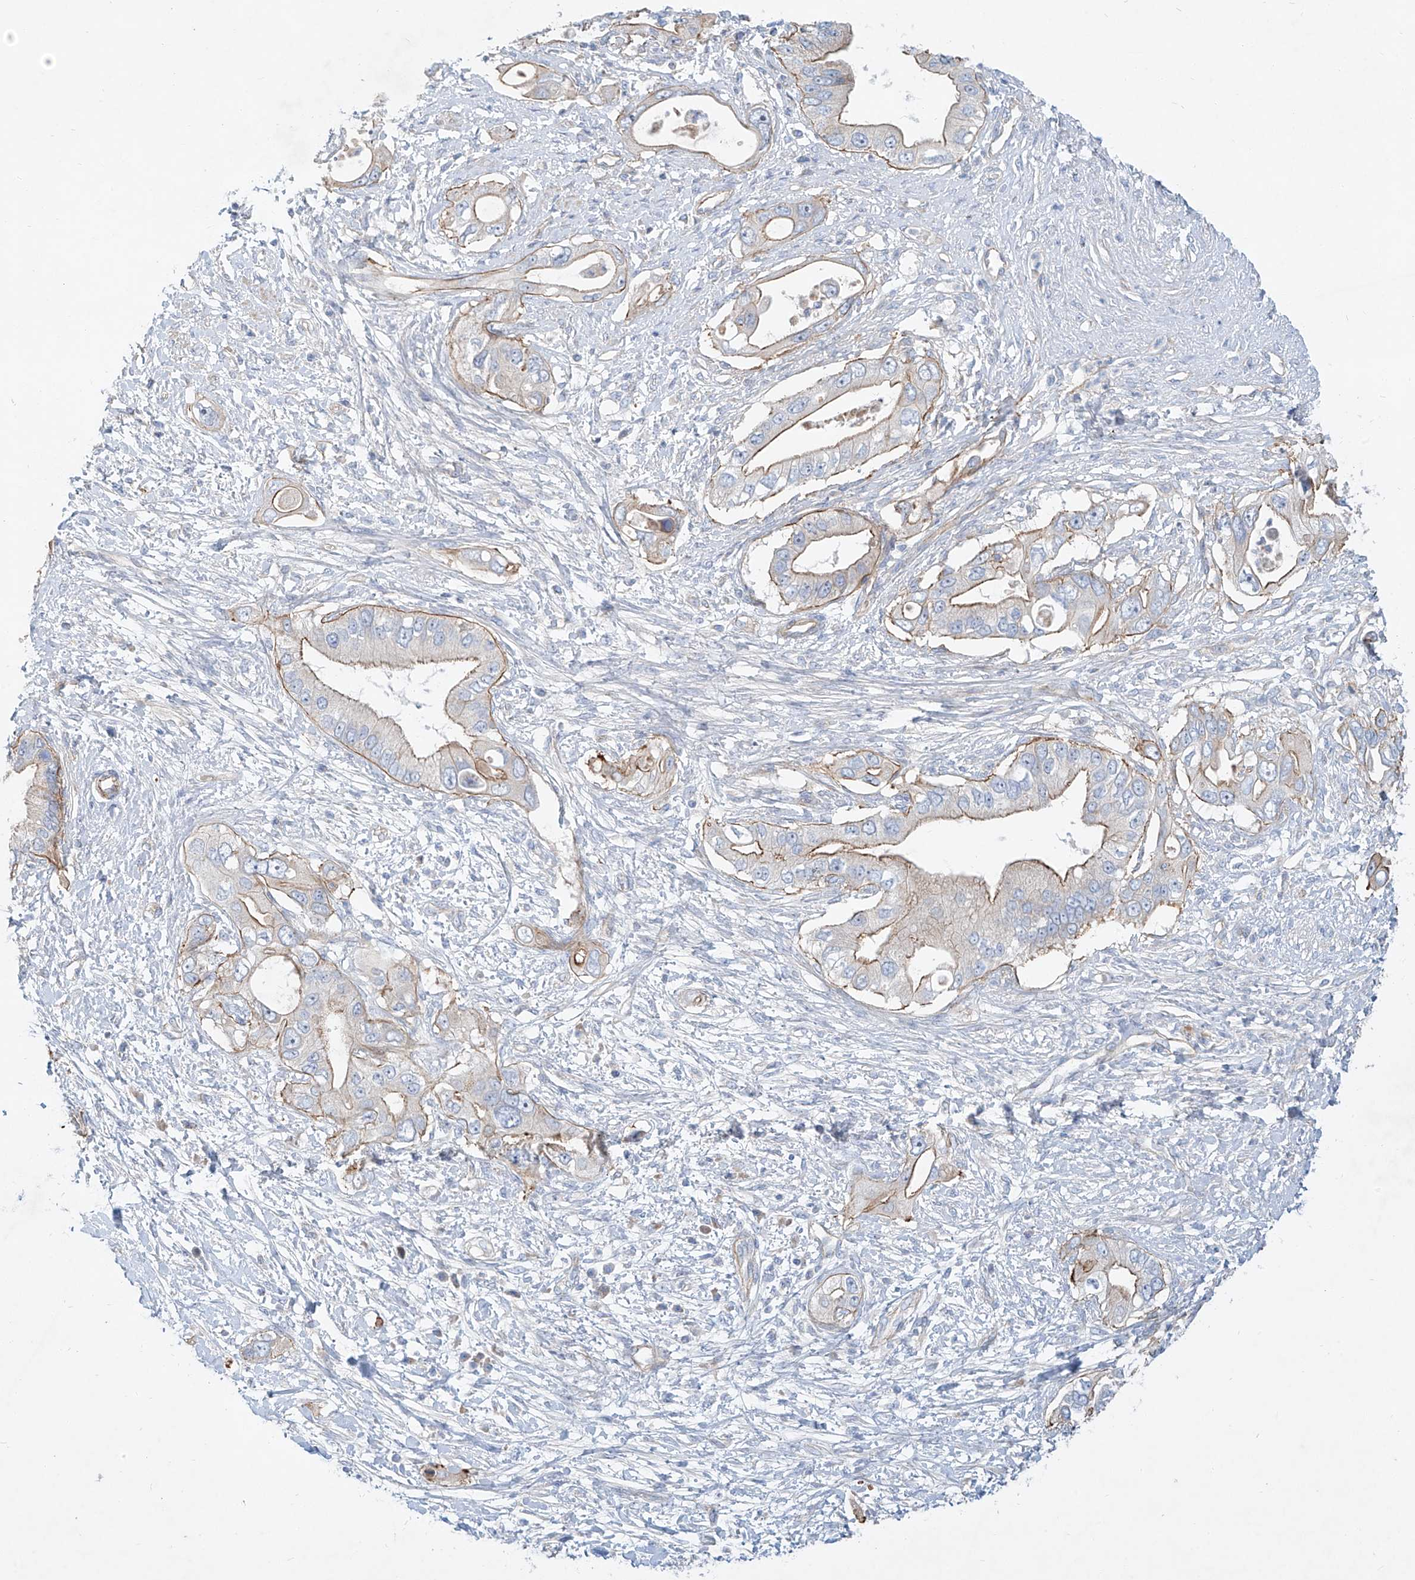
{"staining": {"intensity": "moderate", "quantity": "25%-75%", "location": "cytoplasmic/membranous"}, "tissue": "pancreatic cancer", "cell_type": "Tumor cells", "image_type": "cancer", "snomed": [{"axis": "morphology", "description": "Inflammation, NOS"}, {"axis": "morphology", "description": "Adenocarcinoma, NOS"}, {"axis": "topography", "description": "Pancreas"}], "caption": "Tumor cells demonstrate medium levels of moderate cytoplasmic/membranous positivity in approximately 25%-75% of cells in human pancreatic cancer.", "gene": "AJM1", "patient": {"sex": "female", "age": 56}}